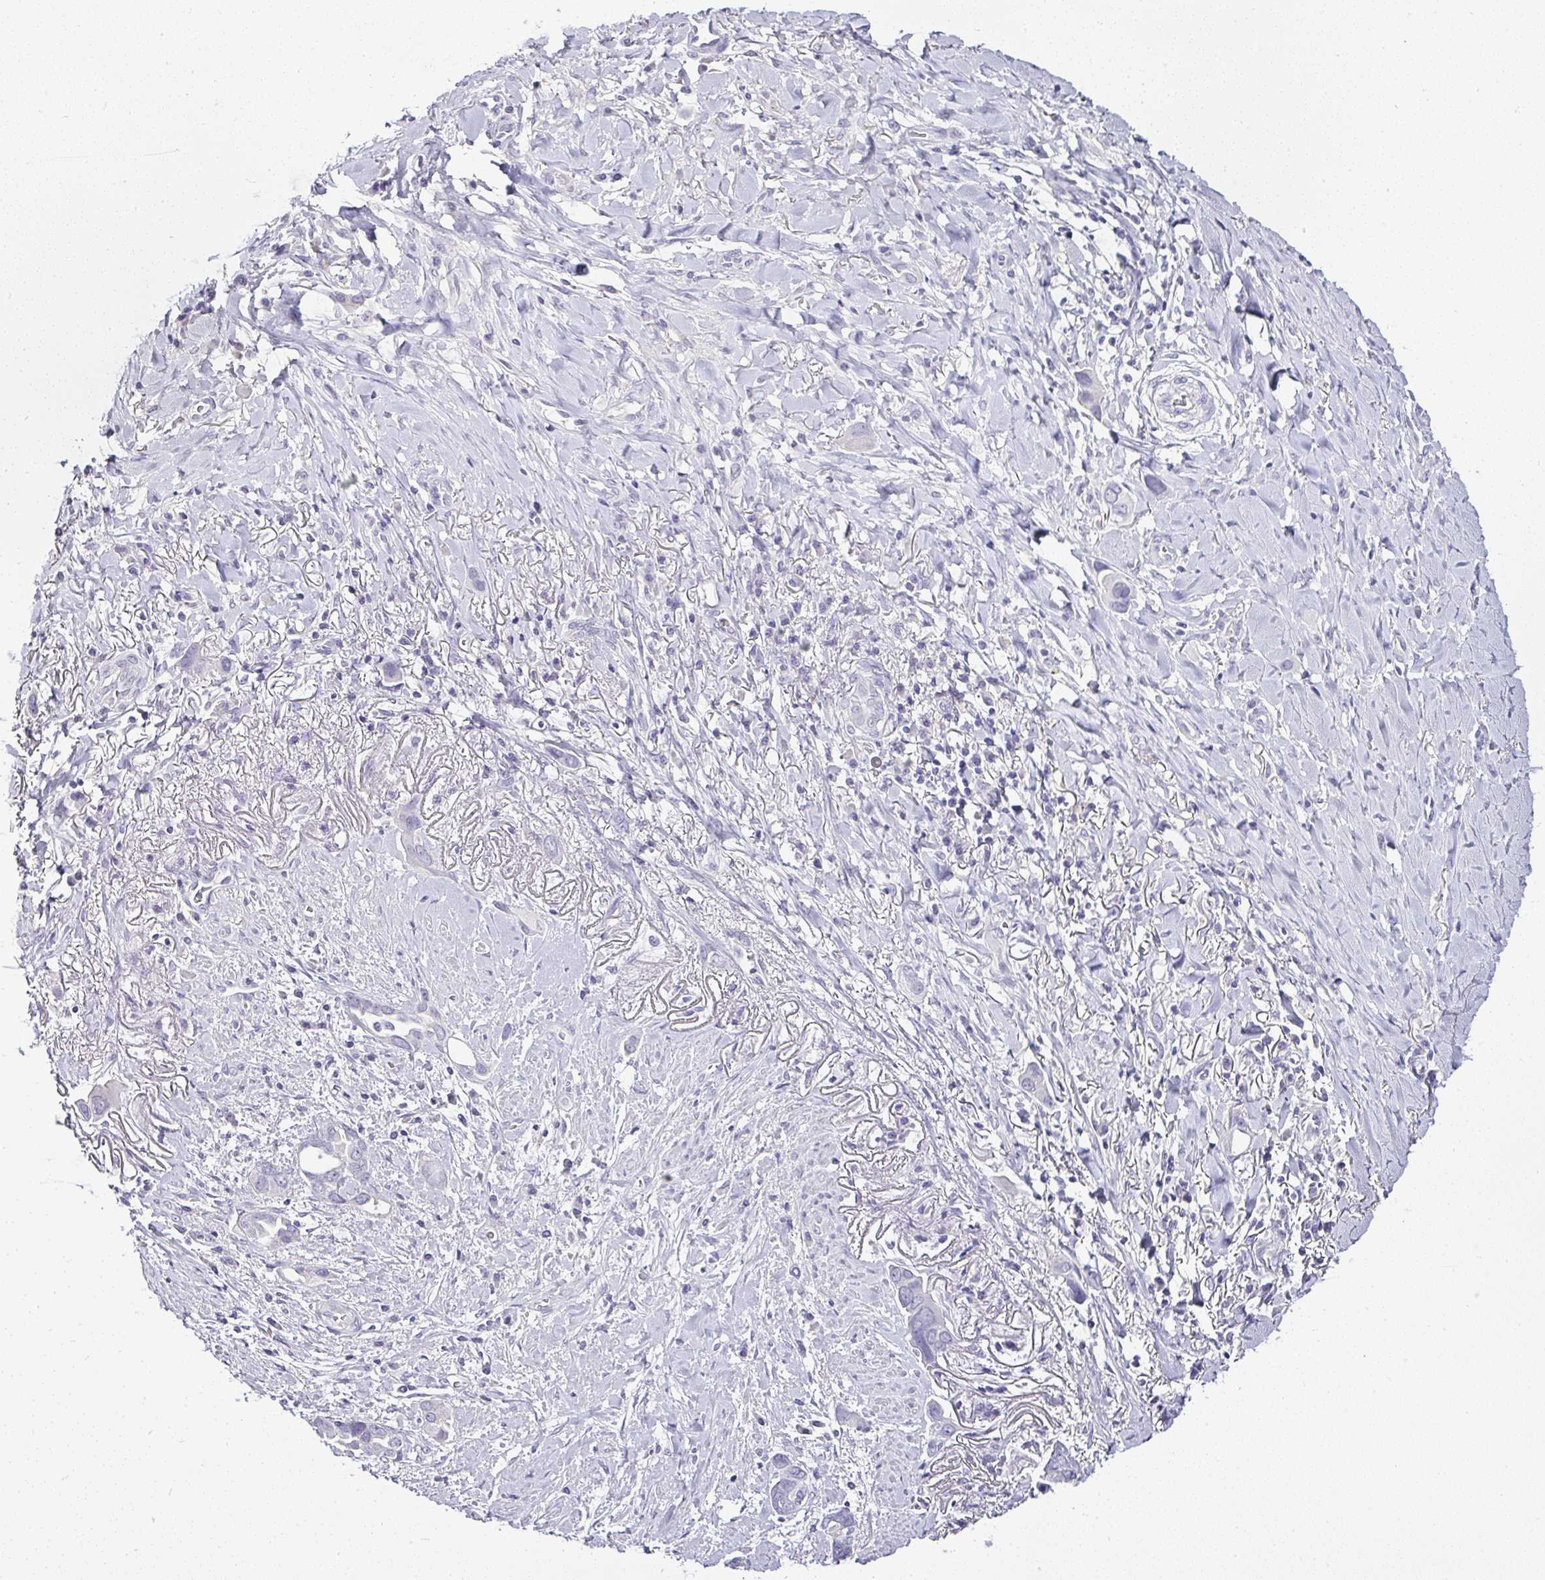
{"staining": {"intensity": "negative", "quantity": "none", "location": "none"}, "tissue": "lung cancer", "cell_type": "Tumor cells", "image_type": "cancer", "snomed": [{"axis": "morphology", "description": "Adenocarcinoma, NOS"}, {"axis": "topography", "description": "Lung"}], "caption": "The immunohistochemistry (IHC) photomicrograph has no significant expression in tumor cells of adenocarcinoma (lung) tissue. The staining is performed using DAB (3,3'-diaminobenzidine) brown chromogen with nuclei counter-stained in using hematoxylin.", "gene": "SERPINB3", "patient": {"sex": "male", "age": 76}}